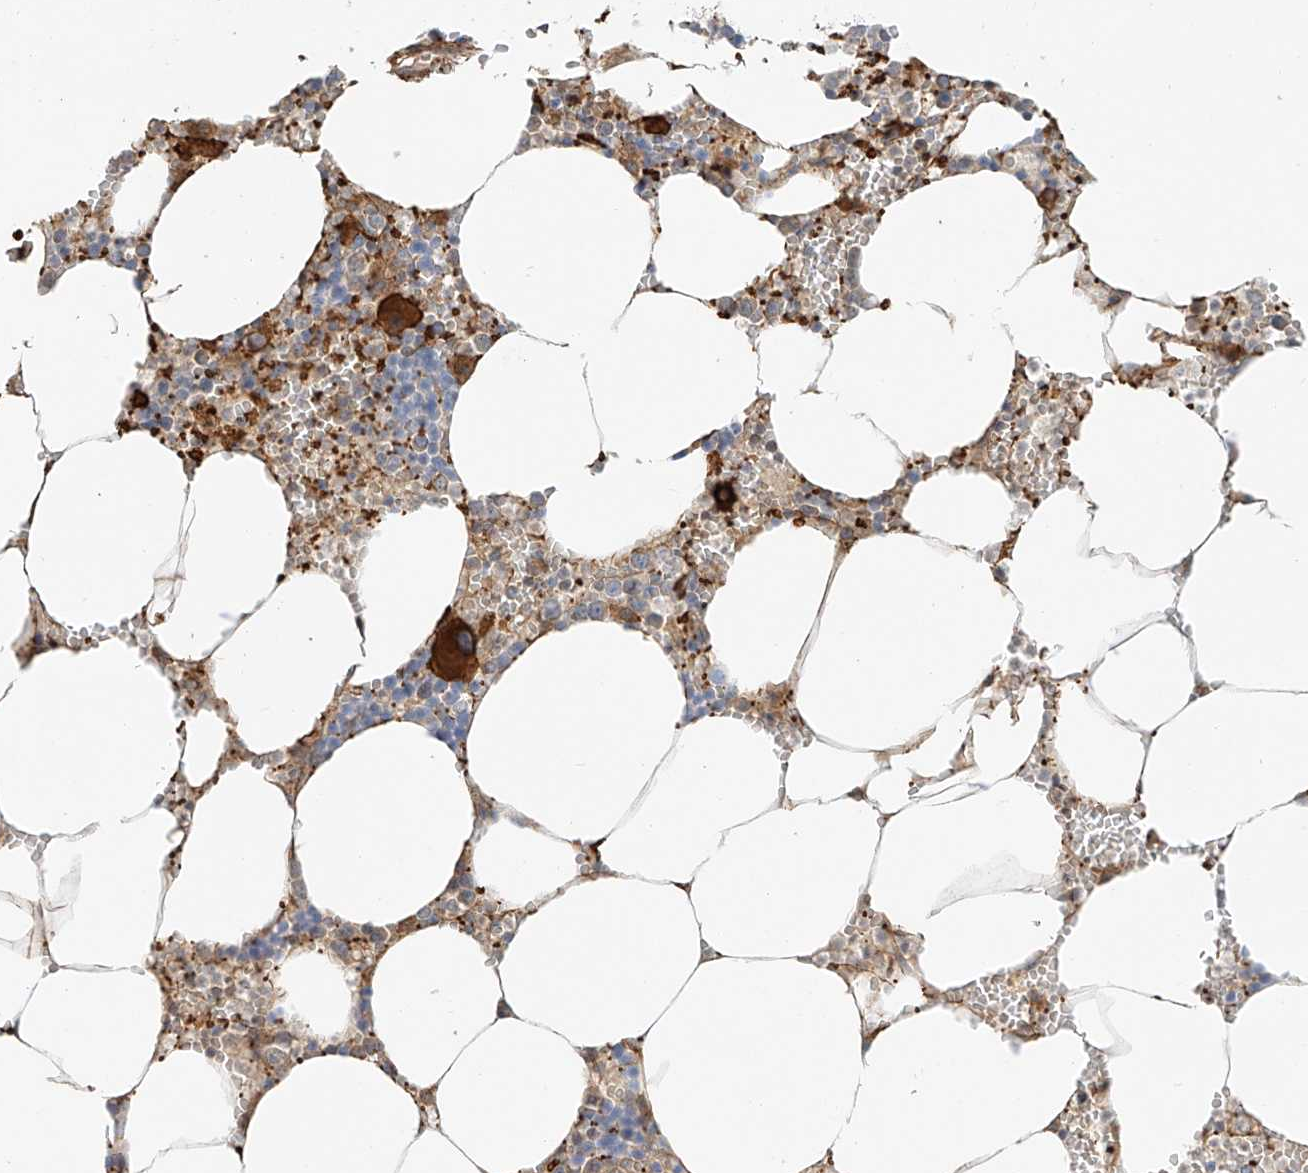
{"staining": {"intensity": "strong", "quantity": "<25%", "location": "cytoplasmic/membranous"}, "tissue": "bone marrow", "cell_type": "Hematopoietic cells", "image_type": "normal", "snomed": [{"axis": "morphology", "description": "Normal tissue, NOS"}, {"axis": "topography", "description": "Bone marrow"}], "caption": "The image displays staining of benign bone marrow, revealing strong cytoplasmic/membranous protein positivity (brown color) within hematopoietic cells. Ihc stains the protein in brown and the nuclei are stained blue.", "gene": "CSMD3", "patient": {"sex": "male", "age": 70}}